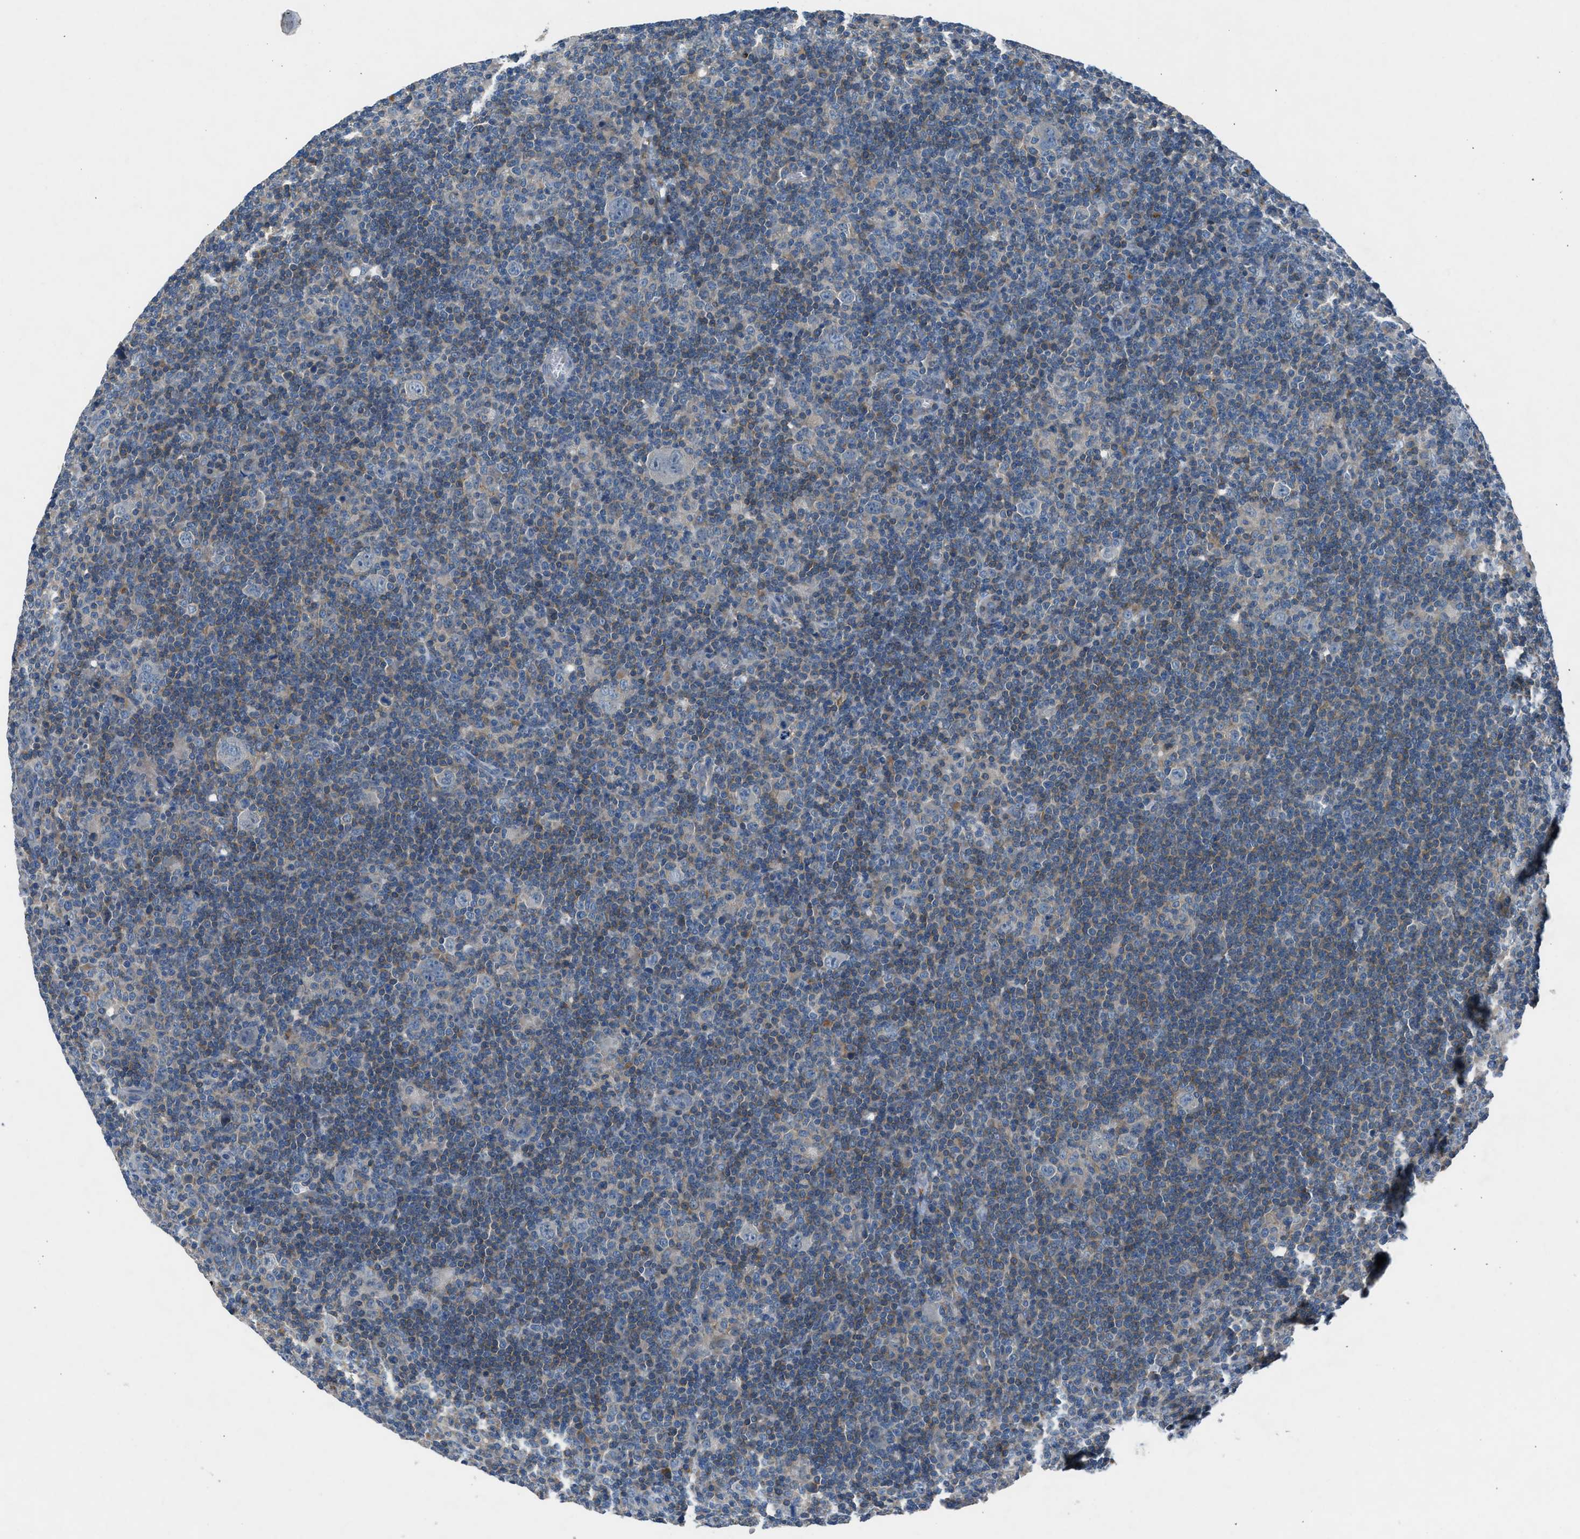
{"staining": {"intensity": "negative", "quantity": "none", "location": "none"}, "tissue": "lymphoma", "cell_type": "Tumor cells", "image_type": "cancer", "snomed": [{"axis": "morphology", "description": "Hodgkin's disease, NOS"}, {"axis": "topography", "description": "Lymph node"}], "caption": "Protein analysis of lymphoma demonstrates no significant expression in tumor cells. (Immunohistochemistry (ihc), brightfield microscopy, high magnification).", "gene": "BMP1", "patient": {"sex": "female", "age": 57}}